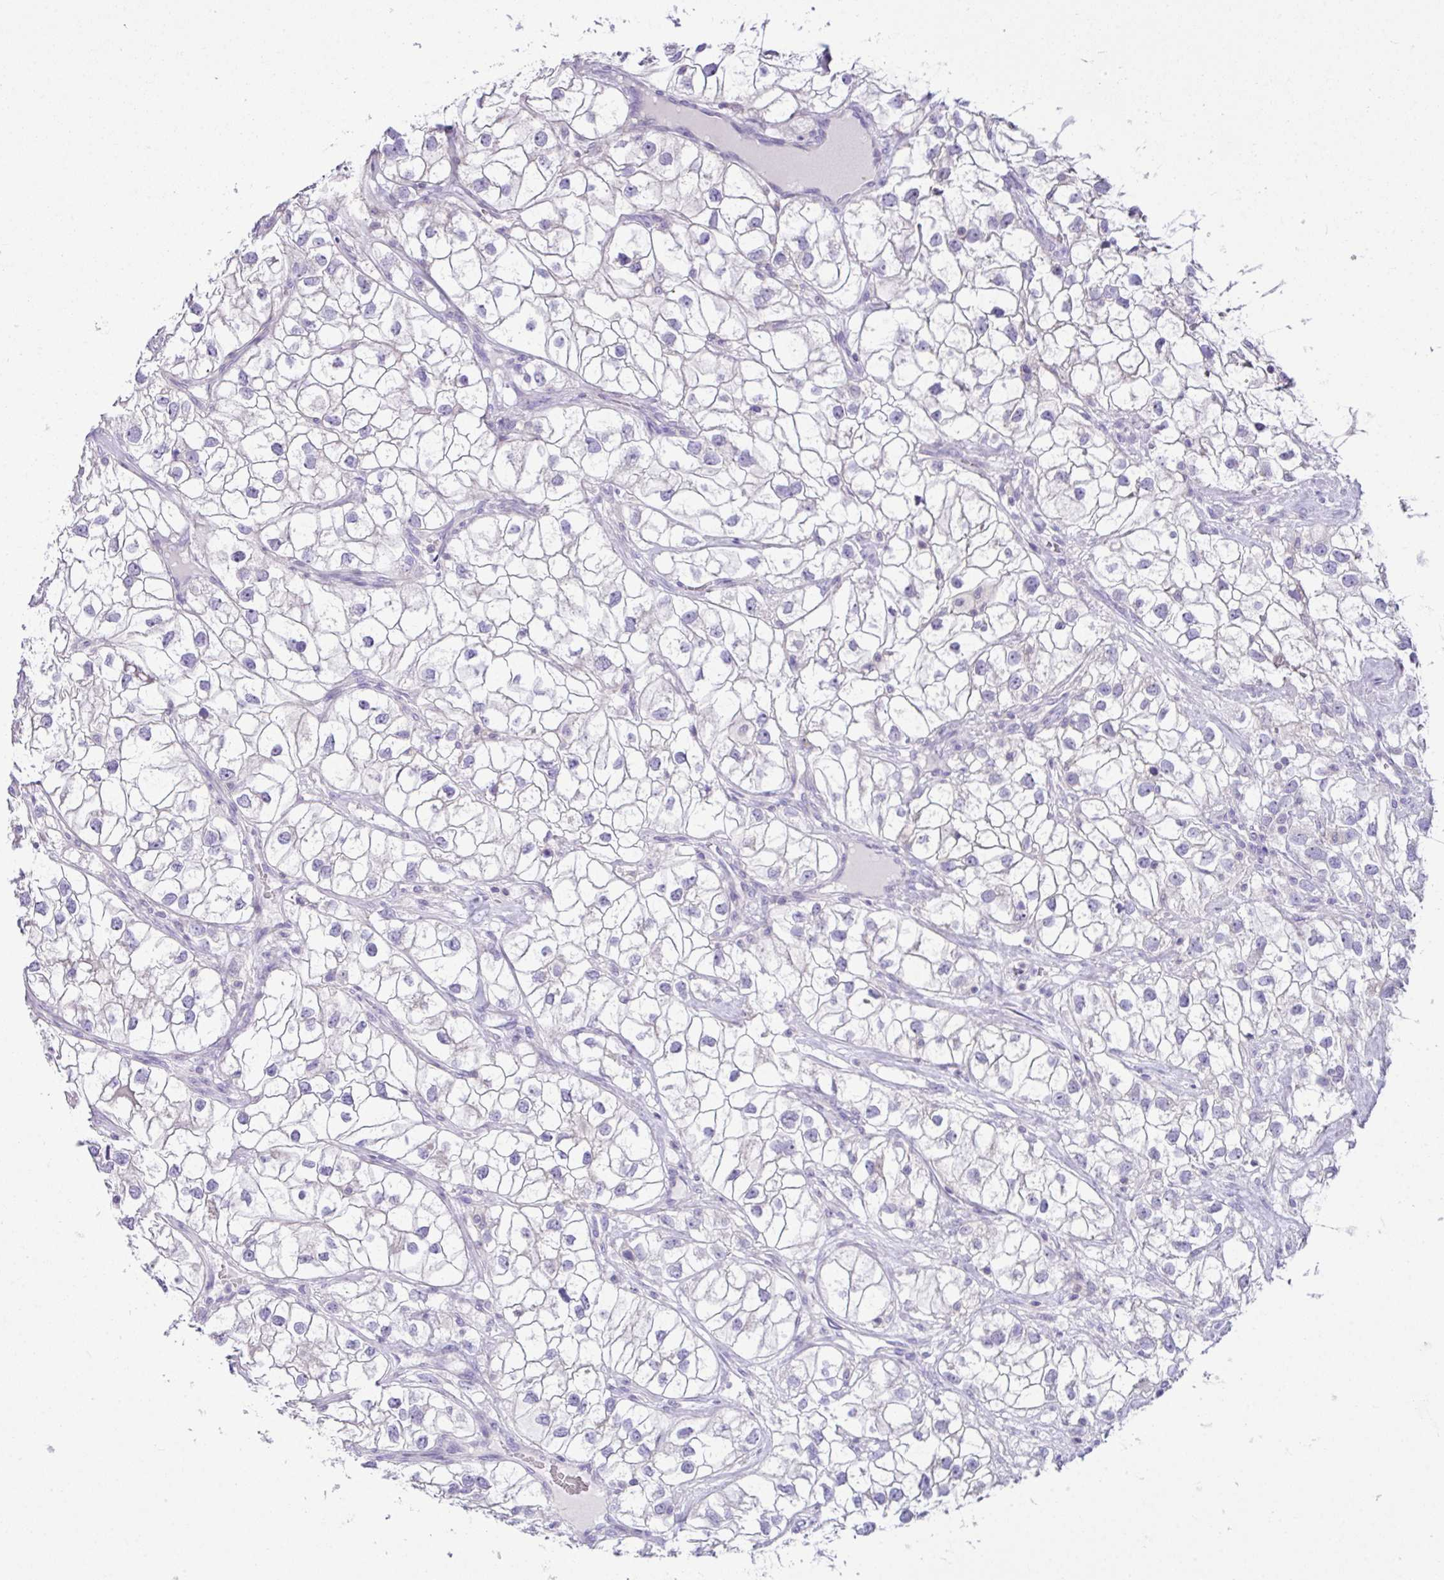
{"staining": {"intensity": "negative", "quantity": "none", "location": "none"}, "tissue": "renal cancer", "cell_type": "Tumor cells", "image_type": "cancer", "snomed": [{"axis": "morphology", "description": "Adenocarcinoma, NOS"}, {"axis": "topography", "description": "Kidney"}], "caption": "Adenocarcinoma (renal) was stained to show a protein in brown. There is no significant positivity in tumor cells.", "gene": "D2HGDH", "patient": {"sex": "male", "age": 59}}